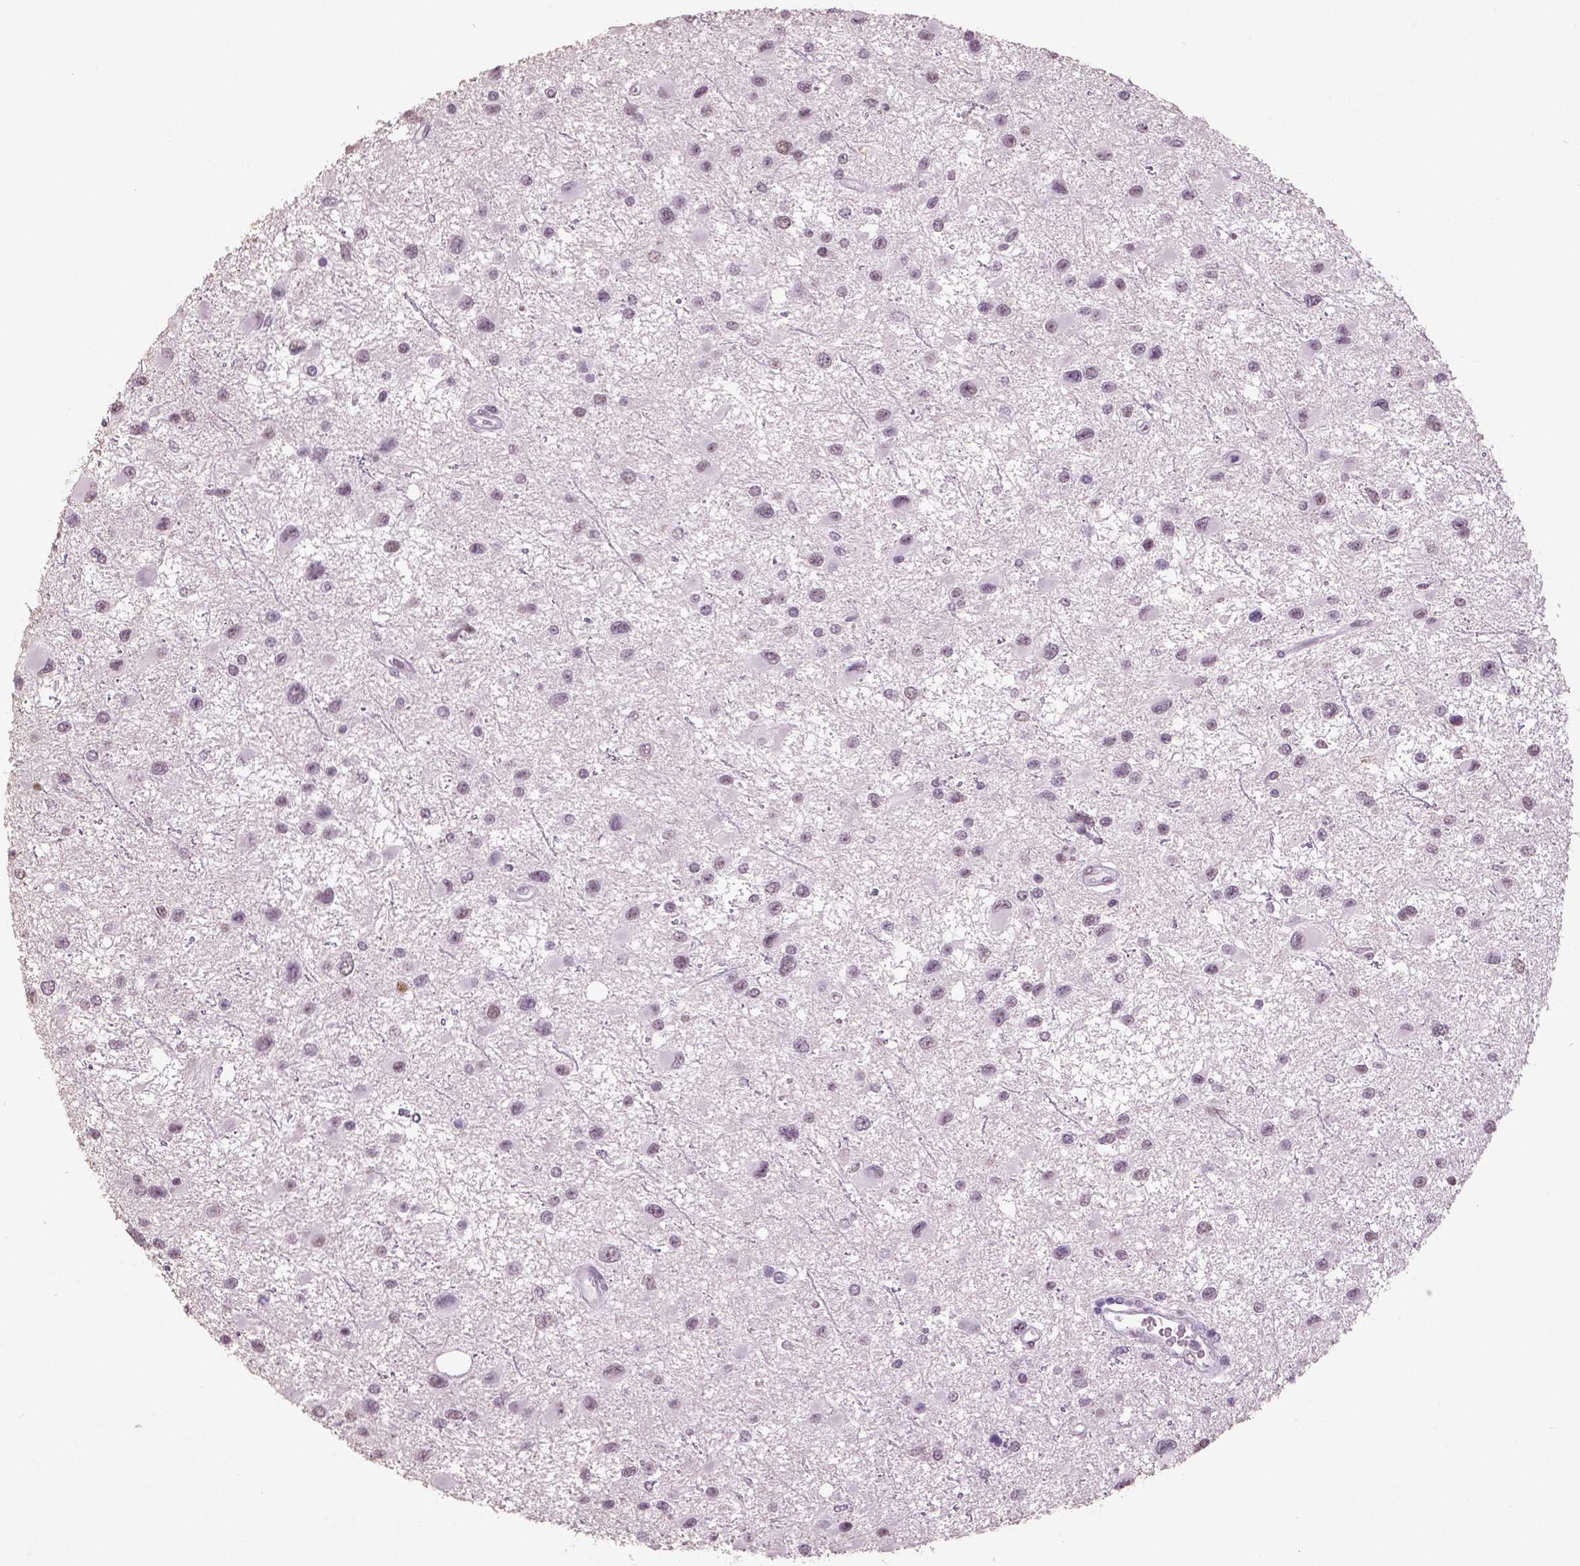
{"staining": {"intensity": "weak", "quantity": "<25%", "location": "cytoplasmic/membranous"}, "tissue": "glioma", "cell_type": "Tumor cells", "image_type": "cancer", "snomed": [{"axis": "morphology", "description": "Glioma, malignant, Low grade"}, {"axis": "topography", "description": "Brain"}], "caption": "This is a histopathology image of immunohistochemistry (IHC) staining of glioma, which shows no staining in tumor cells.", "gene": "IGF2BP1", "patient": {"sex": "female", "age": 32}}